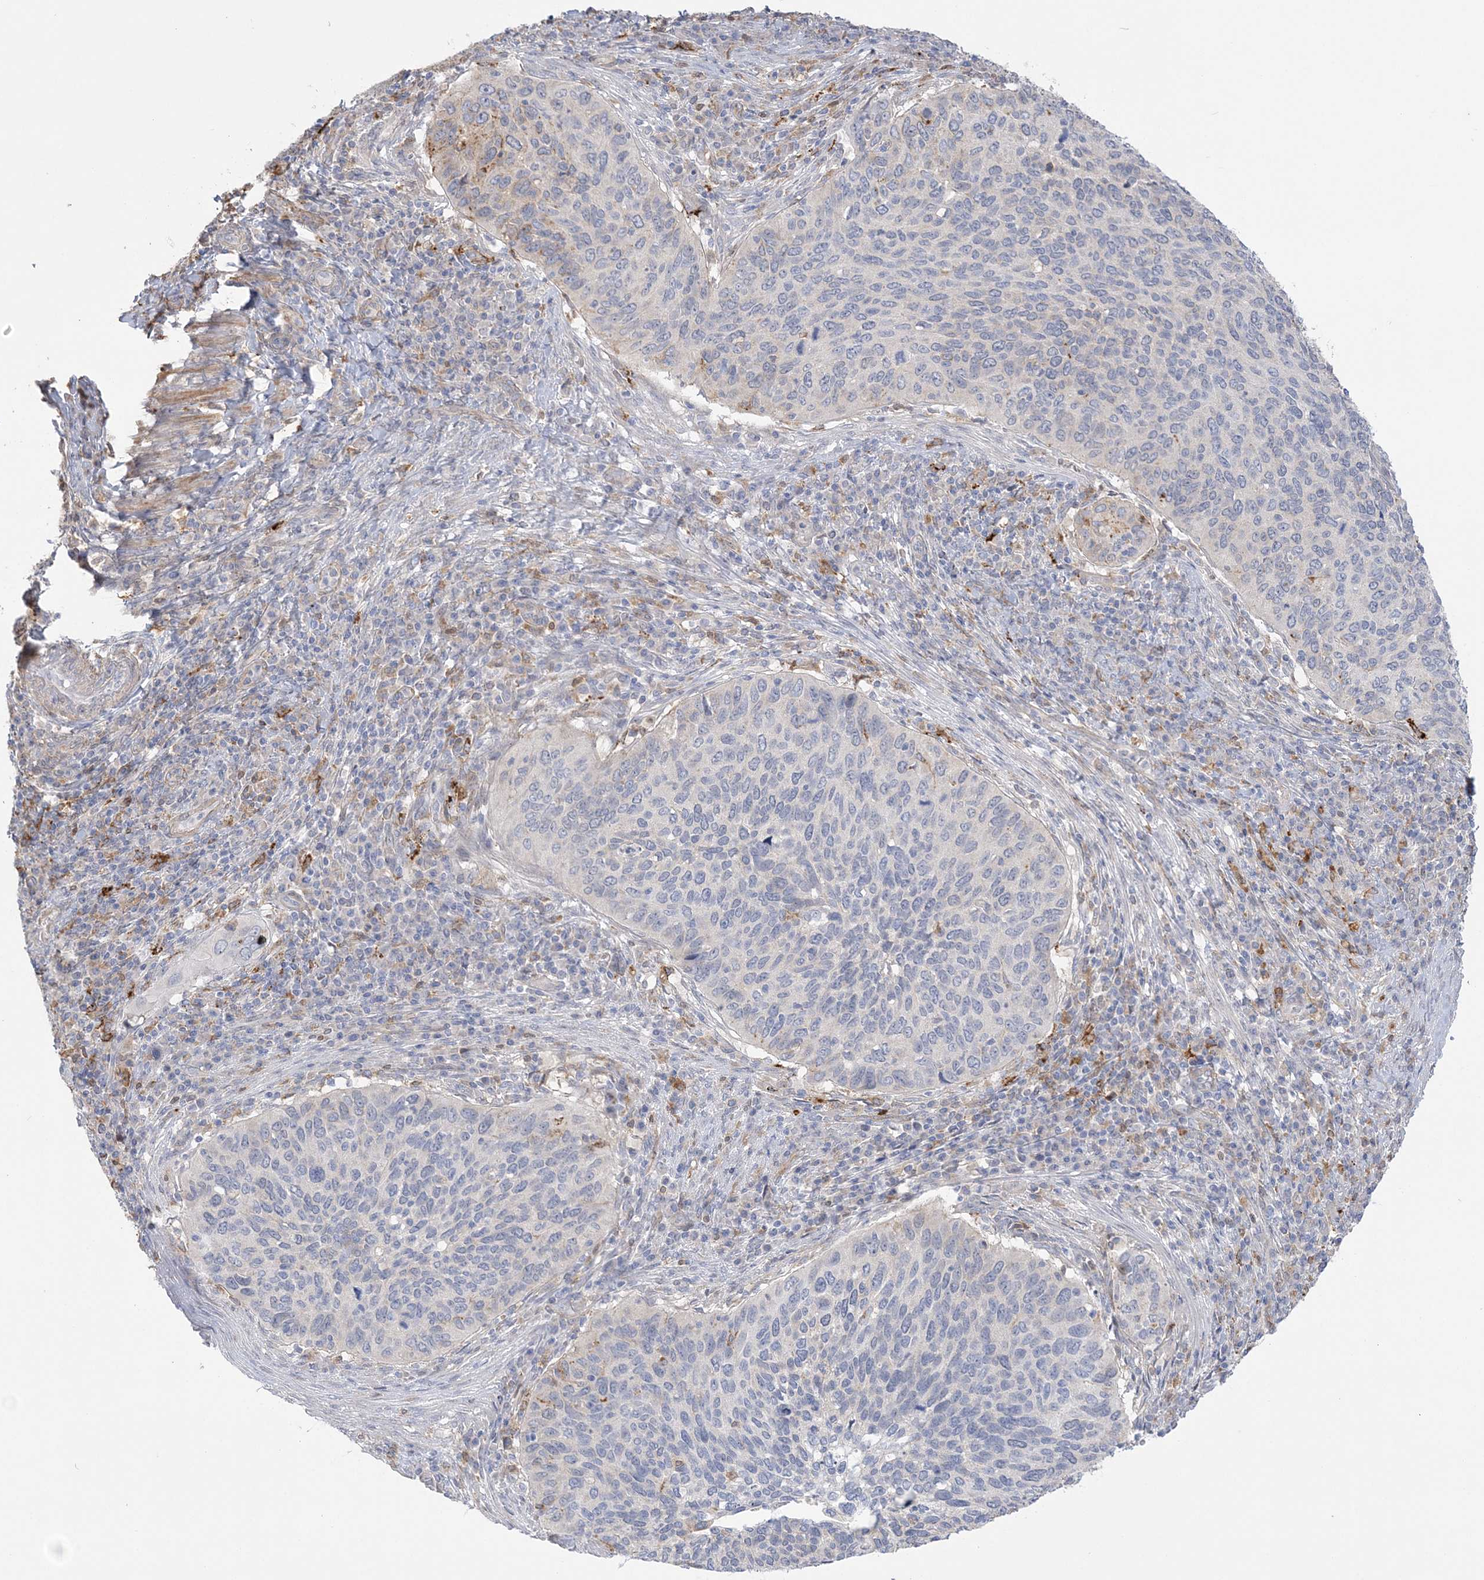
{"staining": {"intensity": "negative", "quantity": "none", "location": "none"}, "tissue": "cervical cancer", "cell_type": "Tumor cells", "image_type": "cancer", "snomed": [{"axis": "morphology", "description": "Squamous cell carcinoma, NOS"}, {"axis": "topography", "description": "Cervix"}], "caption": "Squamous cell carcinoma (cervical) stained for a protein using IHC demonstrates no positivity tumor cells.", "gene": "HAAO", "patient": {"sex": "female", "age": 38}}